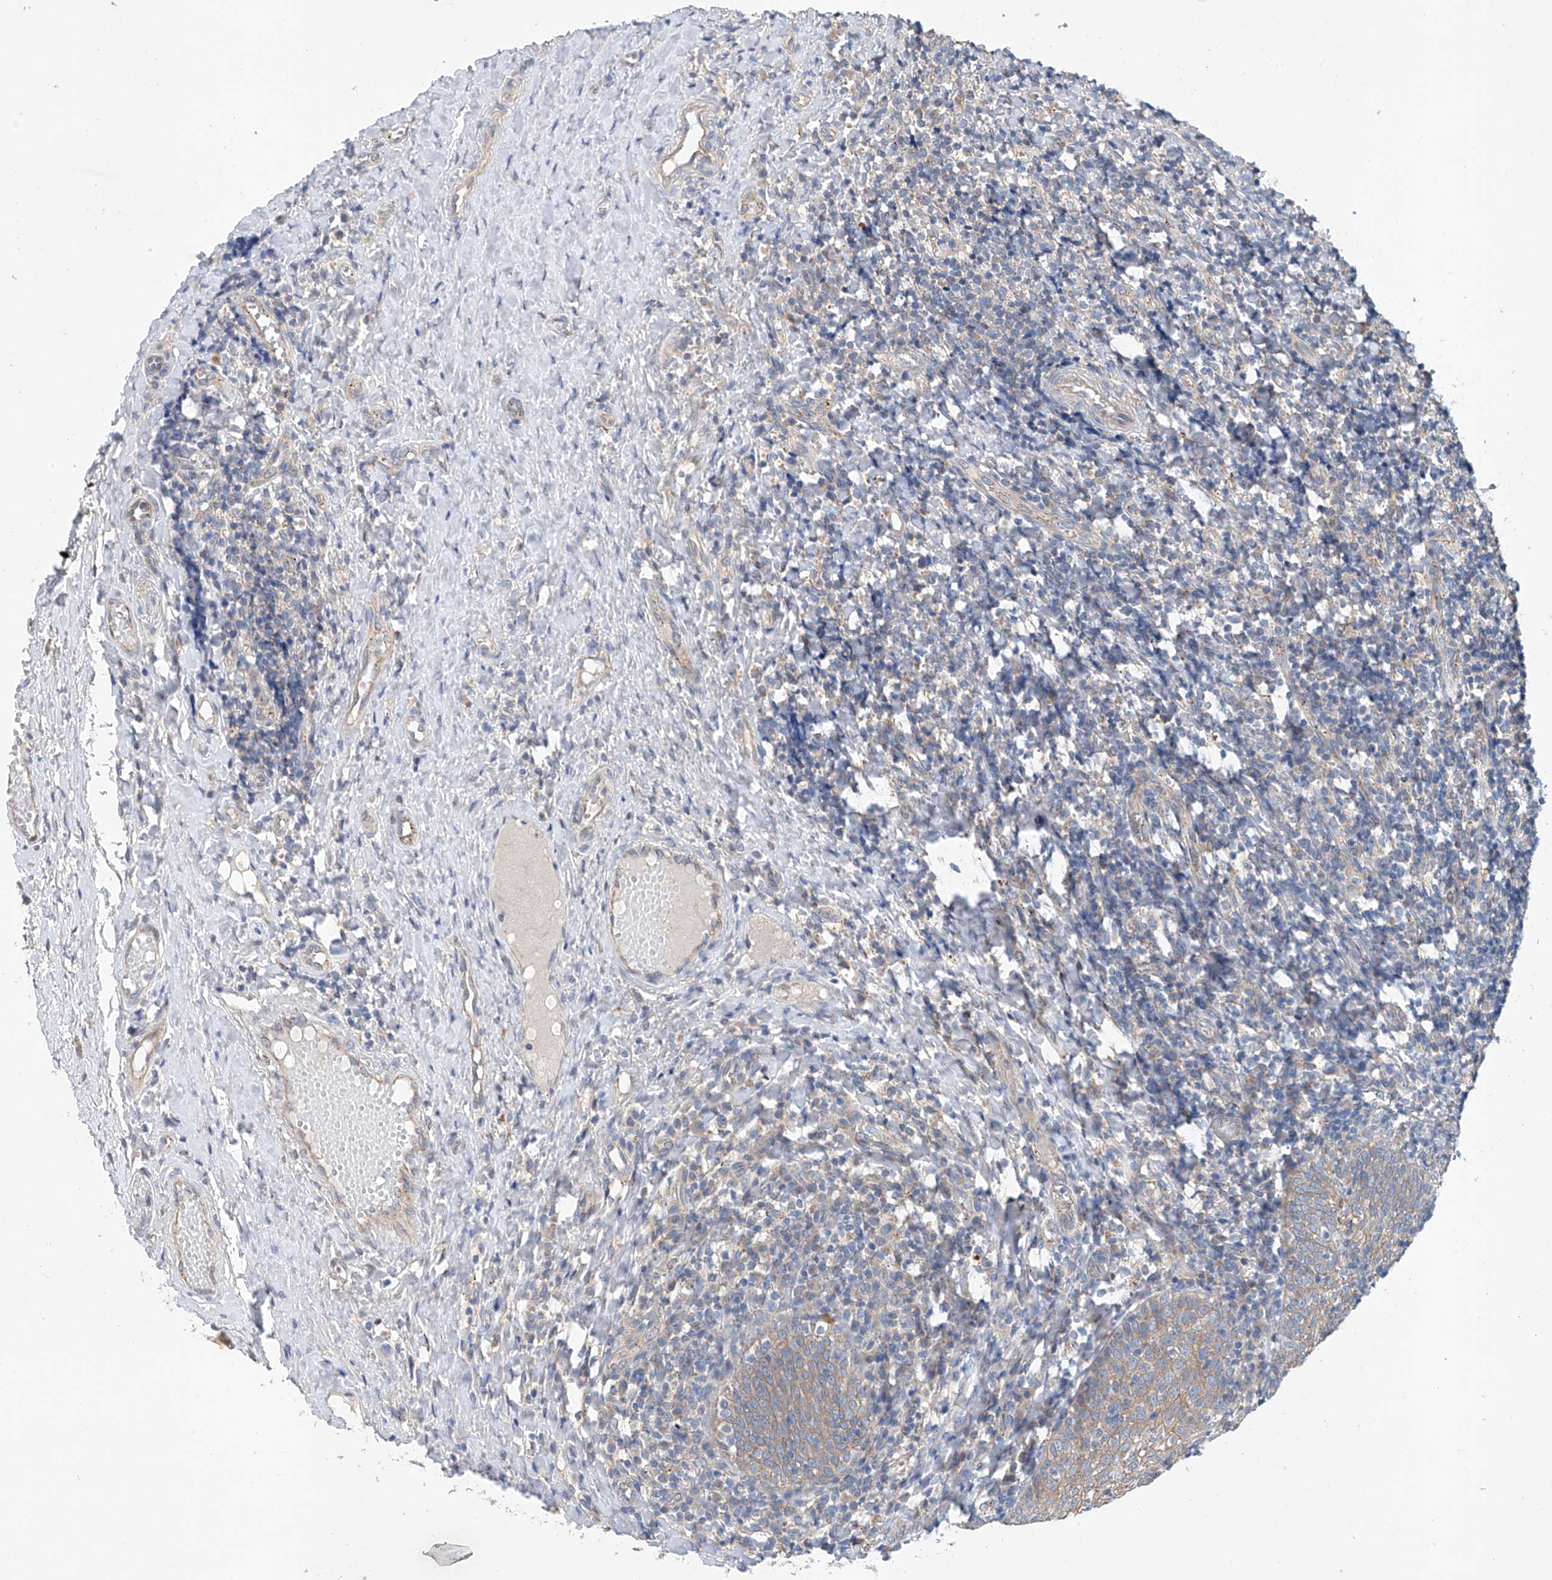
{"staining": {"intensity": "negative", "quantity": "none", "location": "none"}, "tissue": "tonsil", "cell_type": "Germinal center cells", "image_type": "normal", "snomed": [{"axis": "morphology", "description": "Normal tissue, NOS"}, {"axis": "topography", "description": "Tonsil"}], "caption": "The immunohistochemistry photomicrograph has no significant staining in germinal center cells of tonsil.", "gene": "CEP85L", "patient": {"sex": "female", "age": 19}}